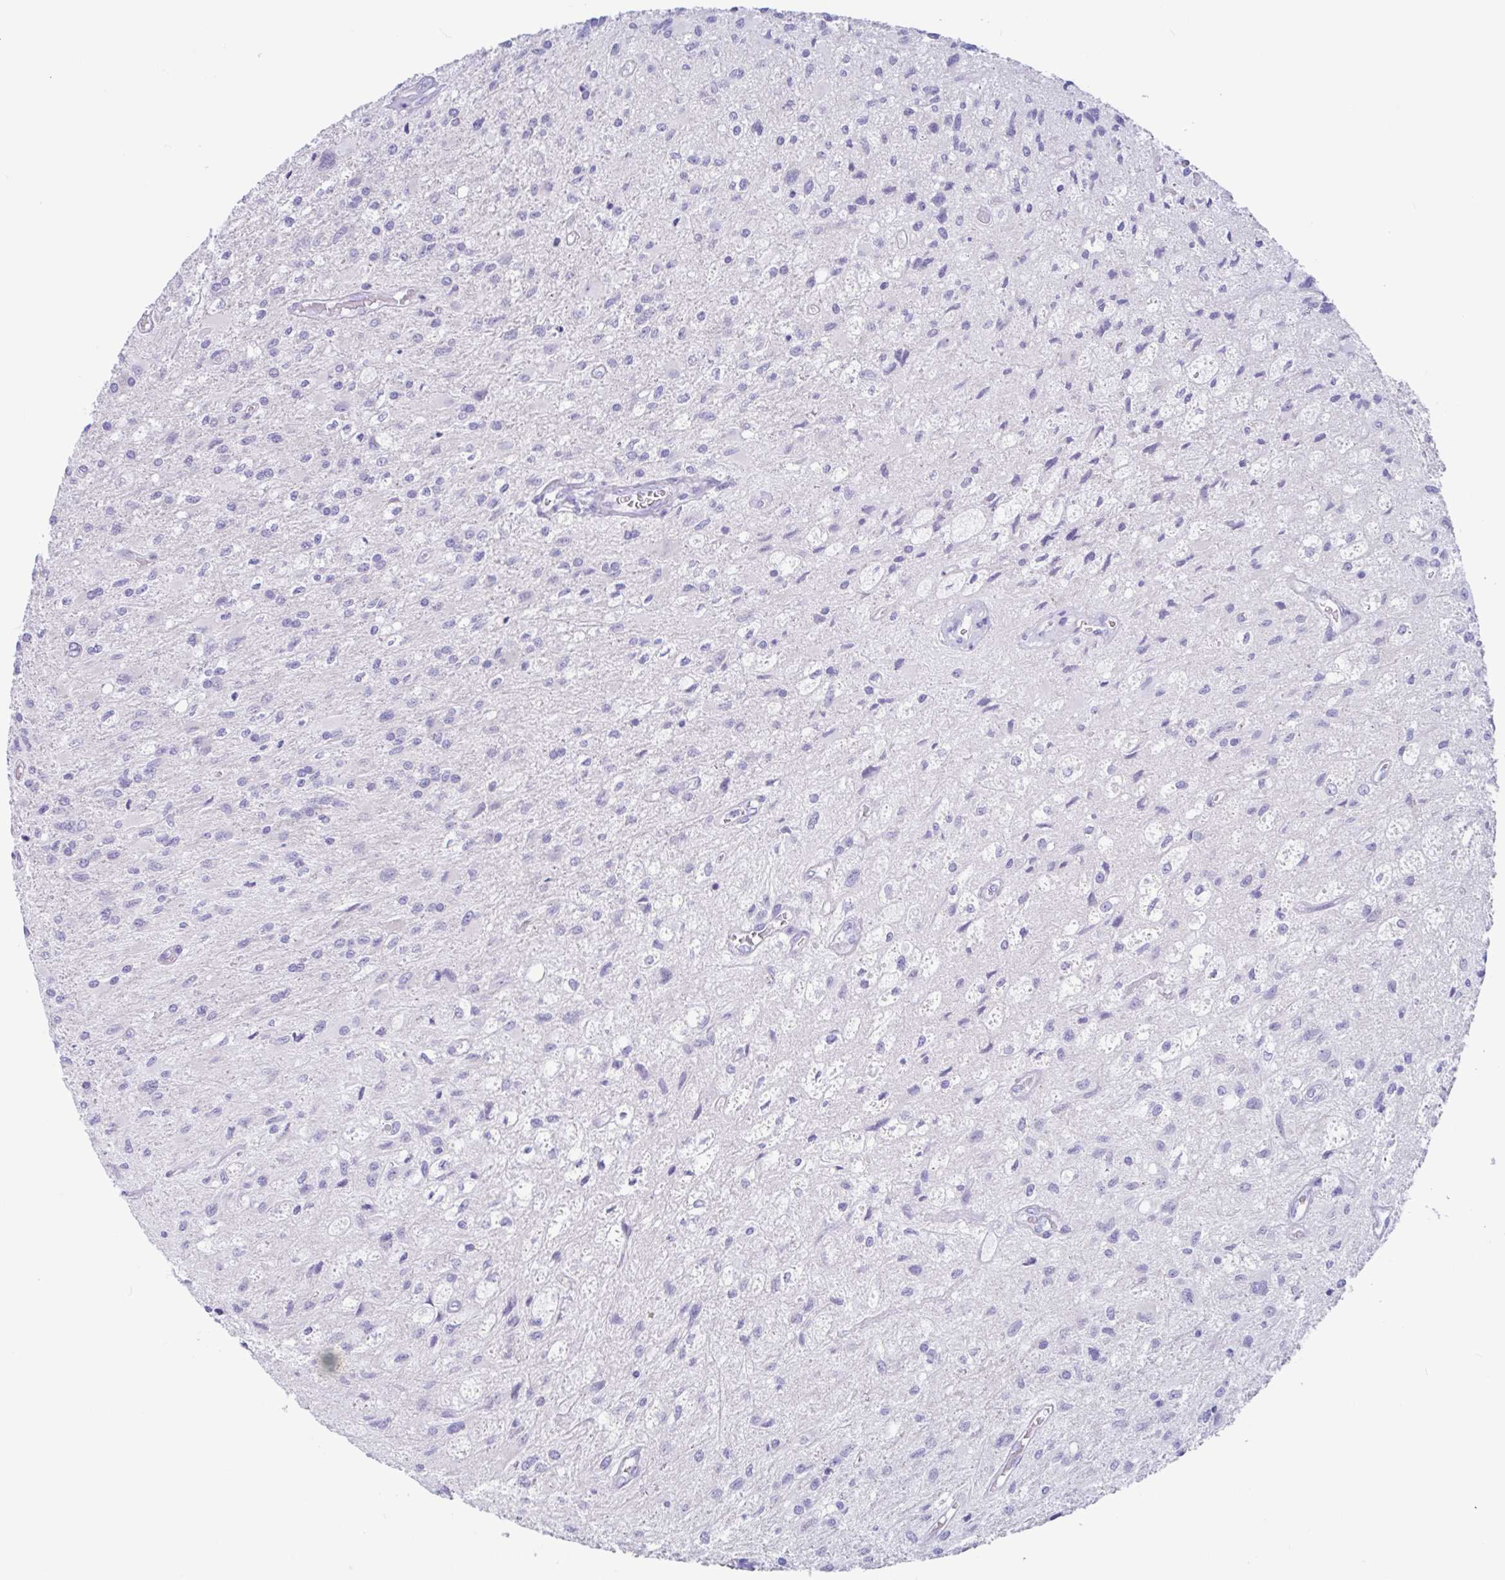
{"staining": {"intensity": "negative", "quantity": "none", "location": "none"}, "tissue": "glioma", "cell_type": "Tumor cells", "image_type": "cancer", "snomed": [{"axis": "morphology", "description": "Glioma, malignant, High grade"}, {"axis": "topography", "description": "Brain"}], "caption": "Immunohistochemical staining of glioma exhibits no significant expression in tumor cells.", "gene": "OR6N2", "patient": {"sex": "female", "age": 70}}